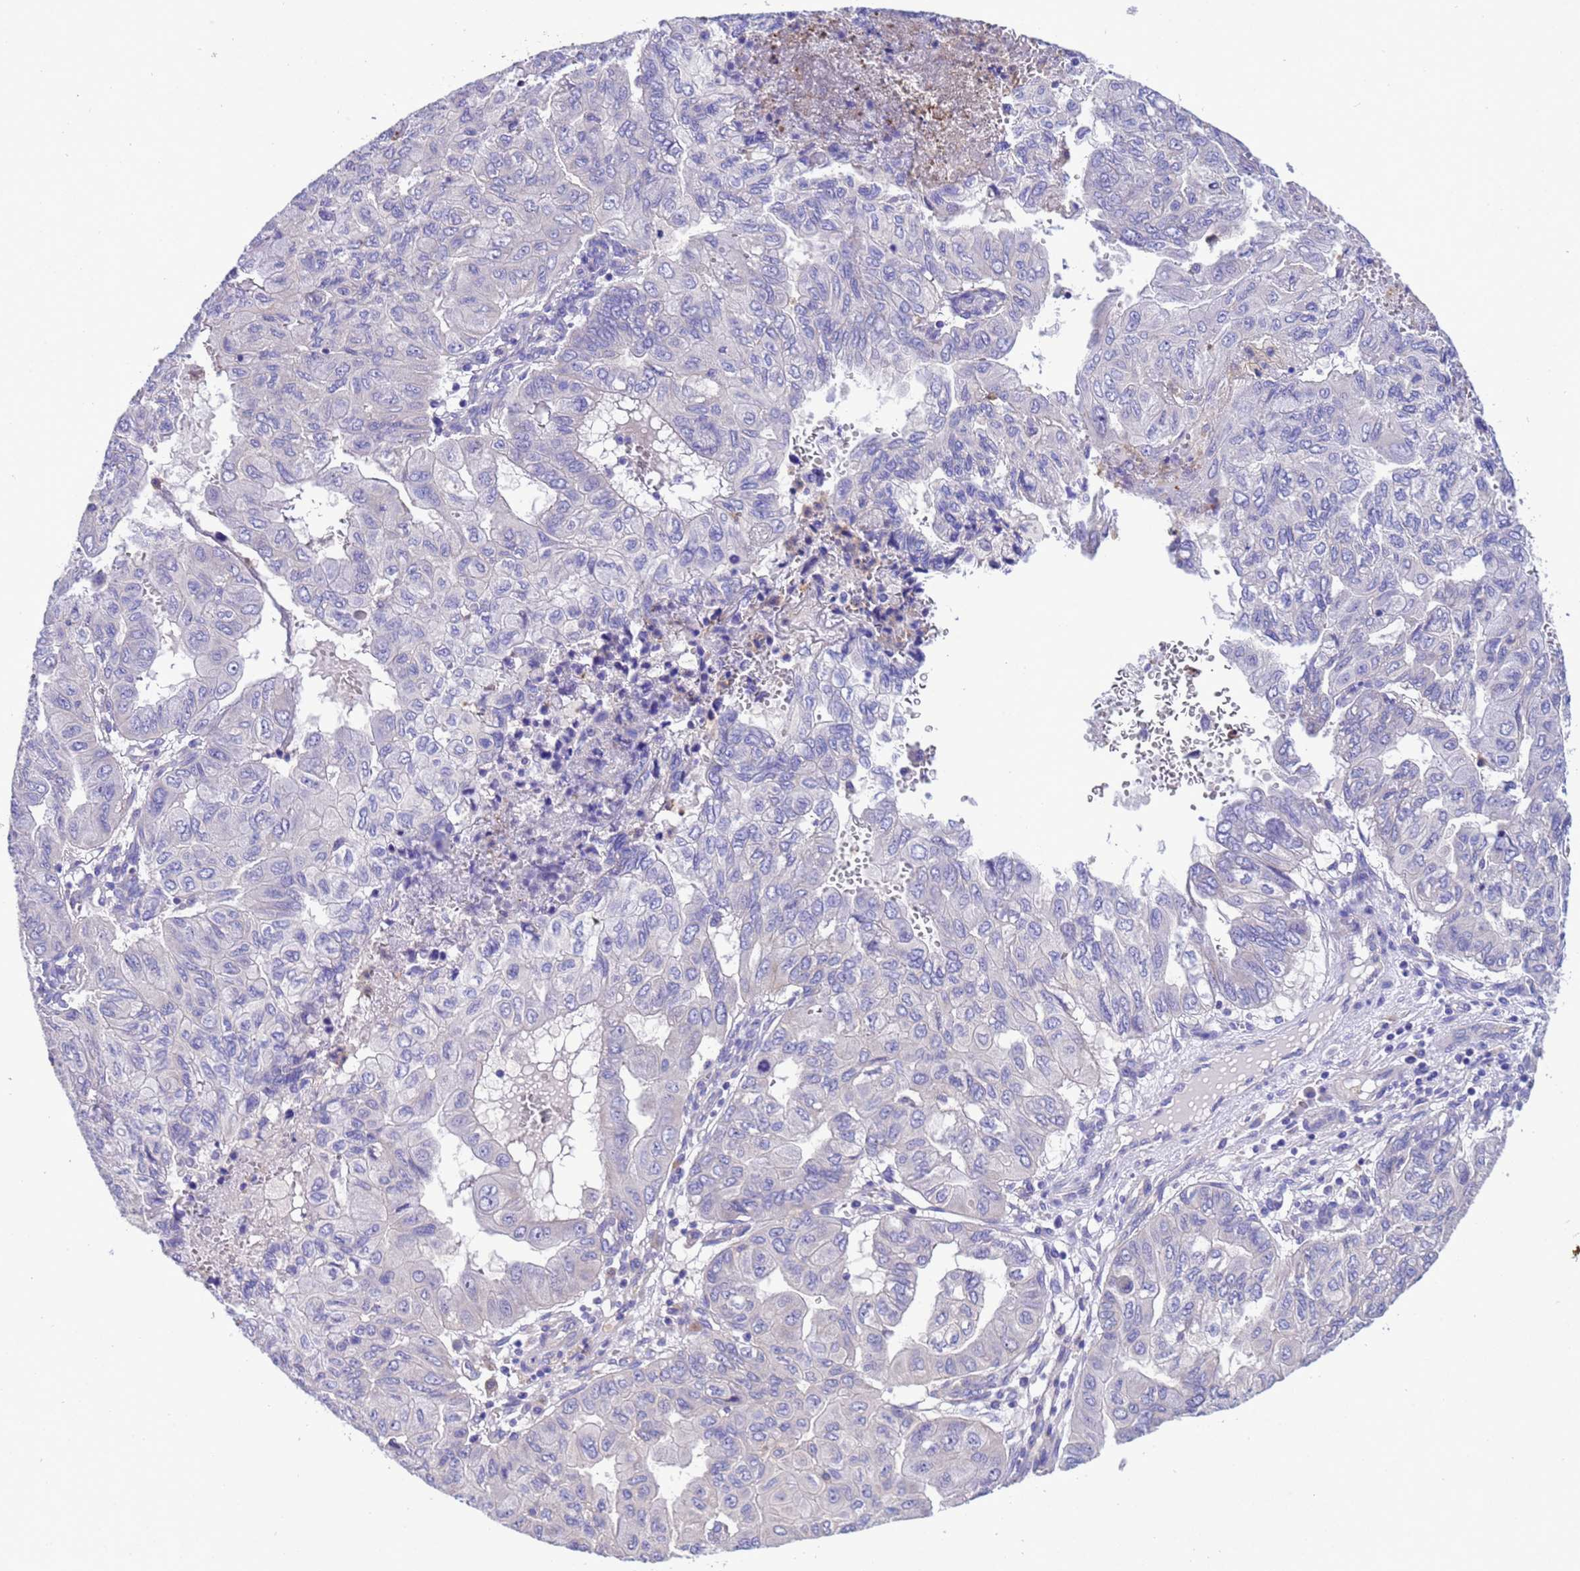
{"staining": {"intensity": "negative", "quantity": "none", "location": "none"}, "tissue": "pancreatic cancer", "cell_type": "Tumor cells", "image_type": "cancer", "snomed": [{"axis": "morphology", "description": "Adenocarcinoma, NOS"}, {"axis": "topography", "description": "Pancreas"}], "caption": "Histopathology image shows no protein expression in tumor cells of adenocarcinoma (pancreatic) tissue. The staining was performed using DAB to visualize the protein expression in brown, while the nuclei were stained in blue with hematoxylin (Magnification: 20x).", "gene": "KICS2", "patient": {"sex": "male", "age": 51}}